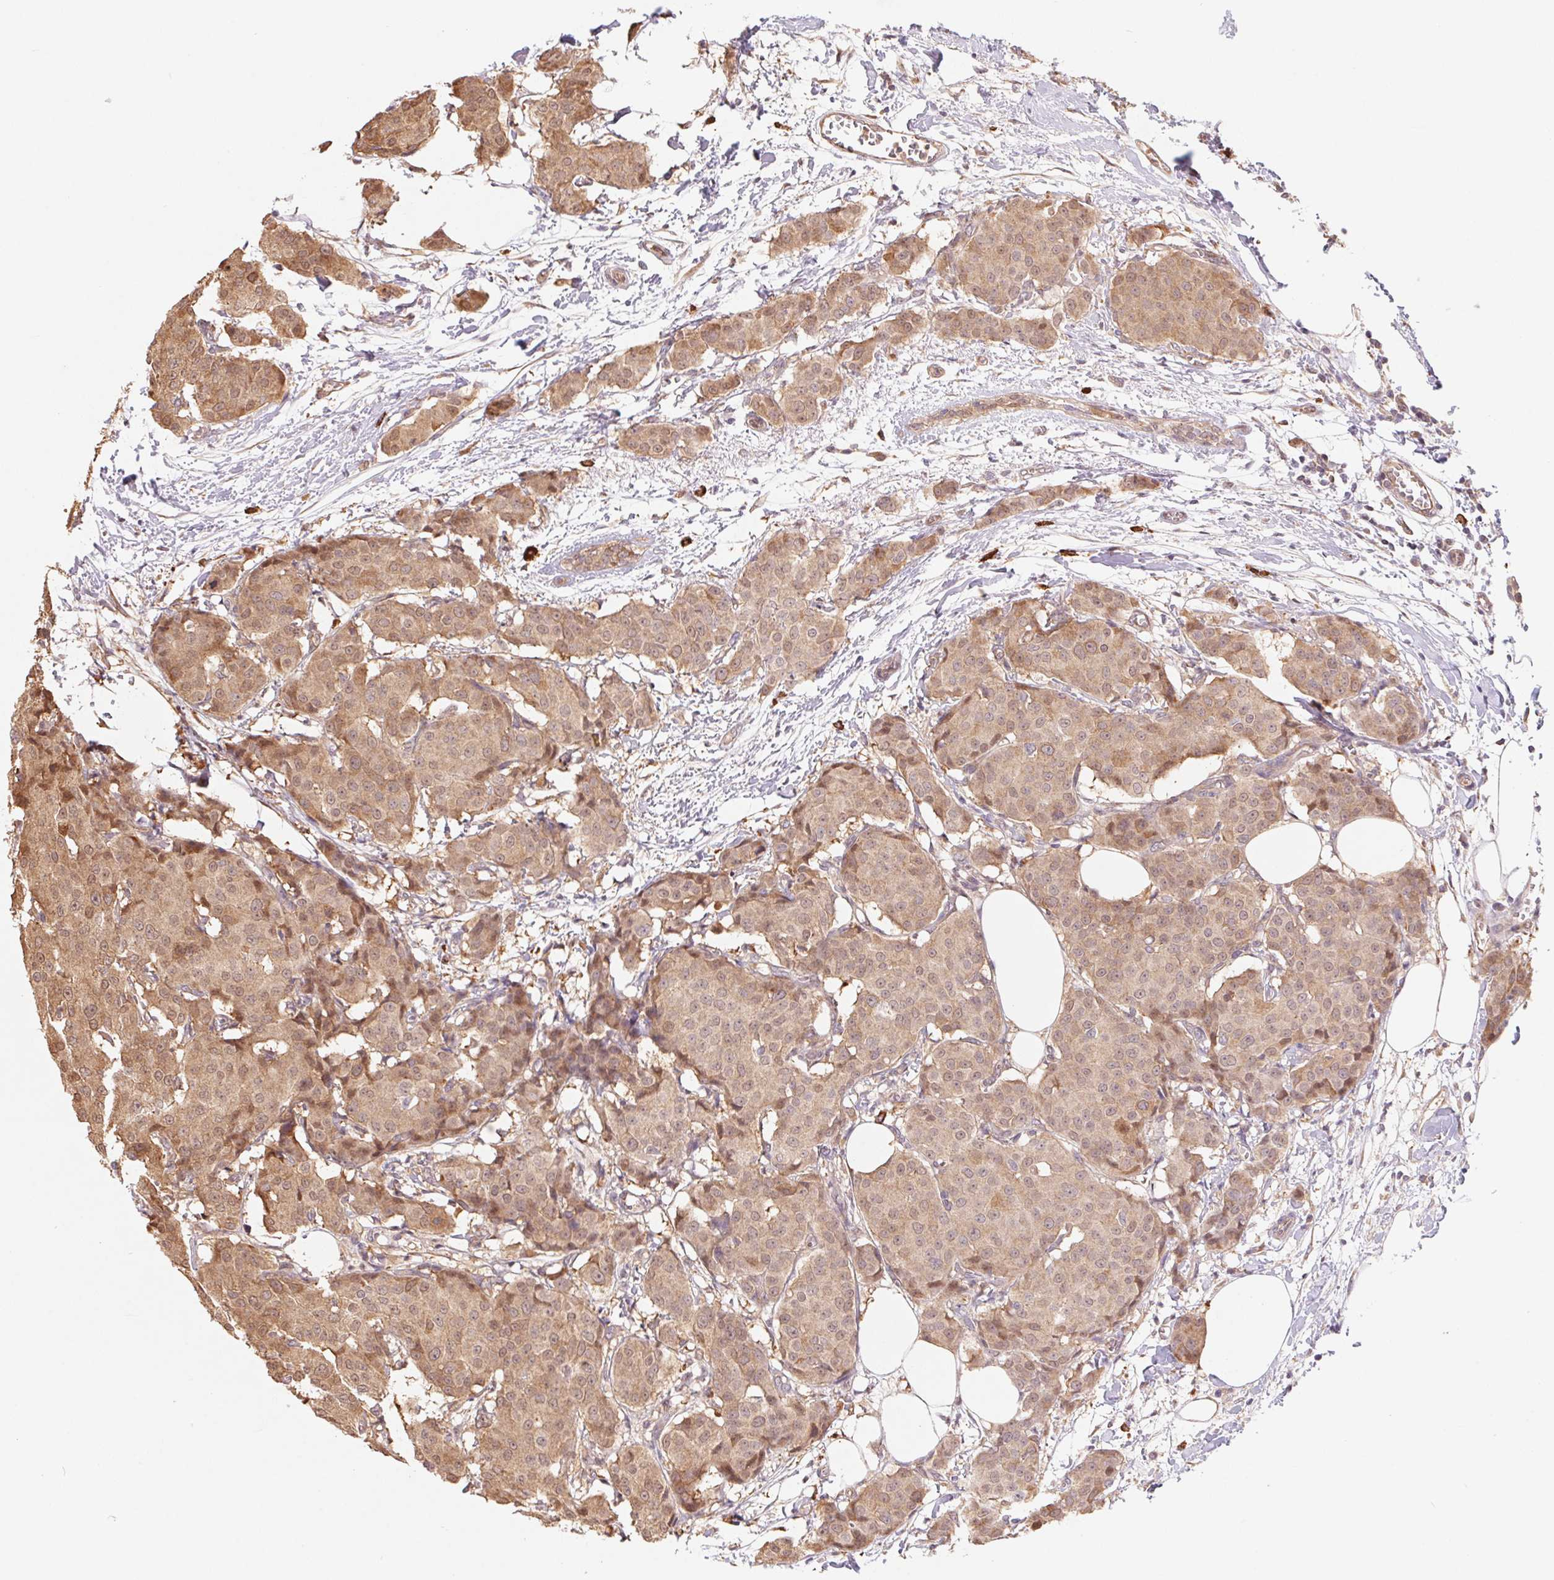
{"staining": {"intensity": "weak", "quantity": ">75%", "location": "cytoplasmic/membranous,nuclear"}, "tissue": "breast cancer", "cell_type": "Tumor cells", "image_type": "cancer", "snomed": [{"axis": "morphology", "description": "Duct carcinoma"}, {"axis": "topography", "description": "Breast"}], "caption": "Tumor cells show low levels of weak cytoplasmic/membranous and nuclear expression in about >75% of cells in human breast invasive ductal carcinoma. Using DAB (3,3'-diaminobenzidine) (brown) and hematoxylin (blue) stains, captured at high magnification using brightfield microscopy.", "gene": "RRM1", "patient": {"sex": "female", "age": 91}}